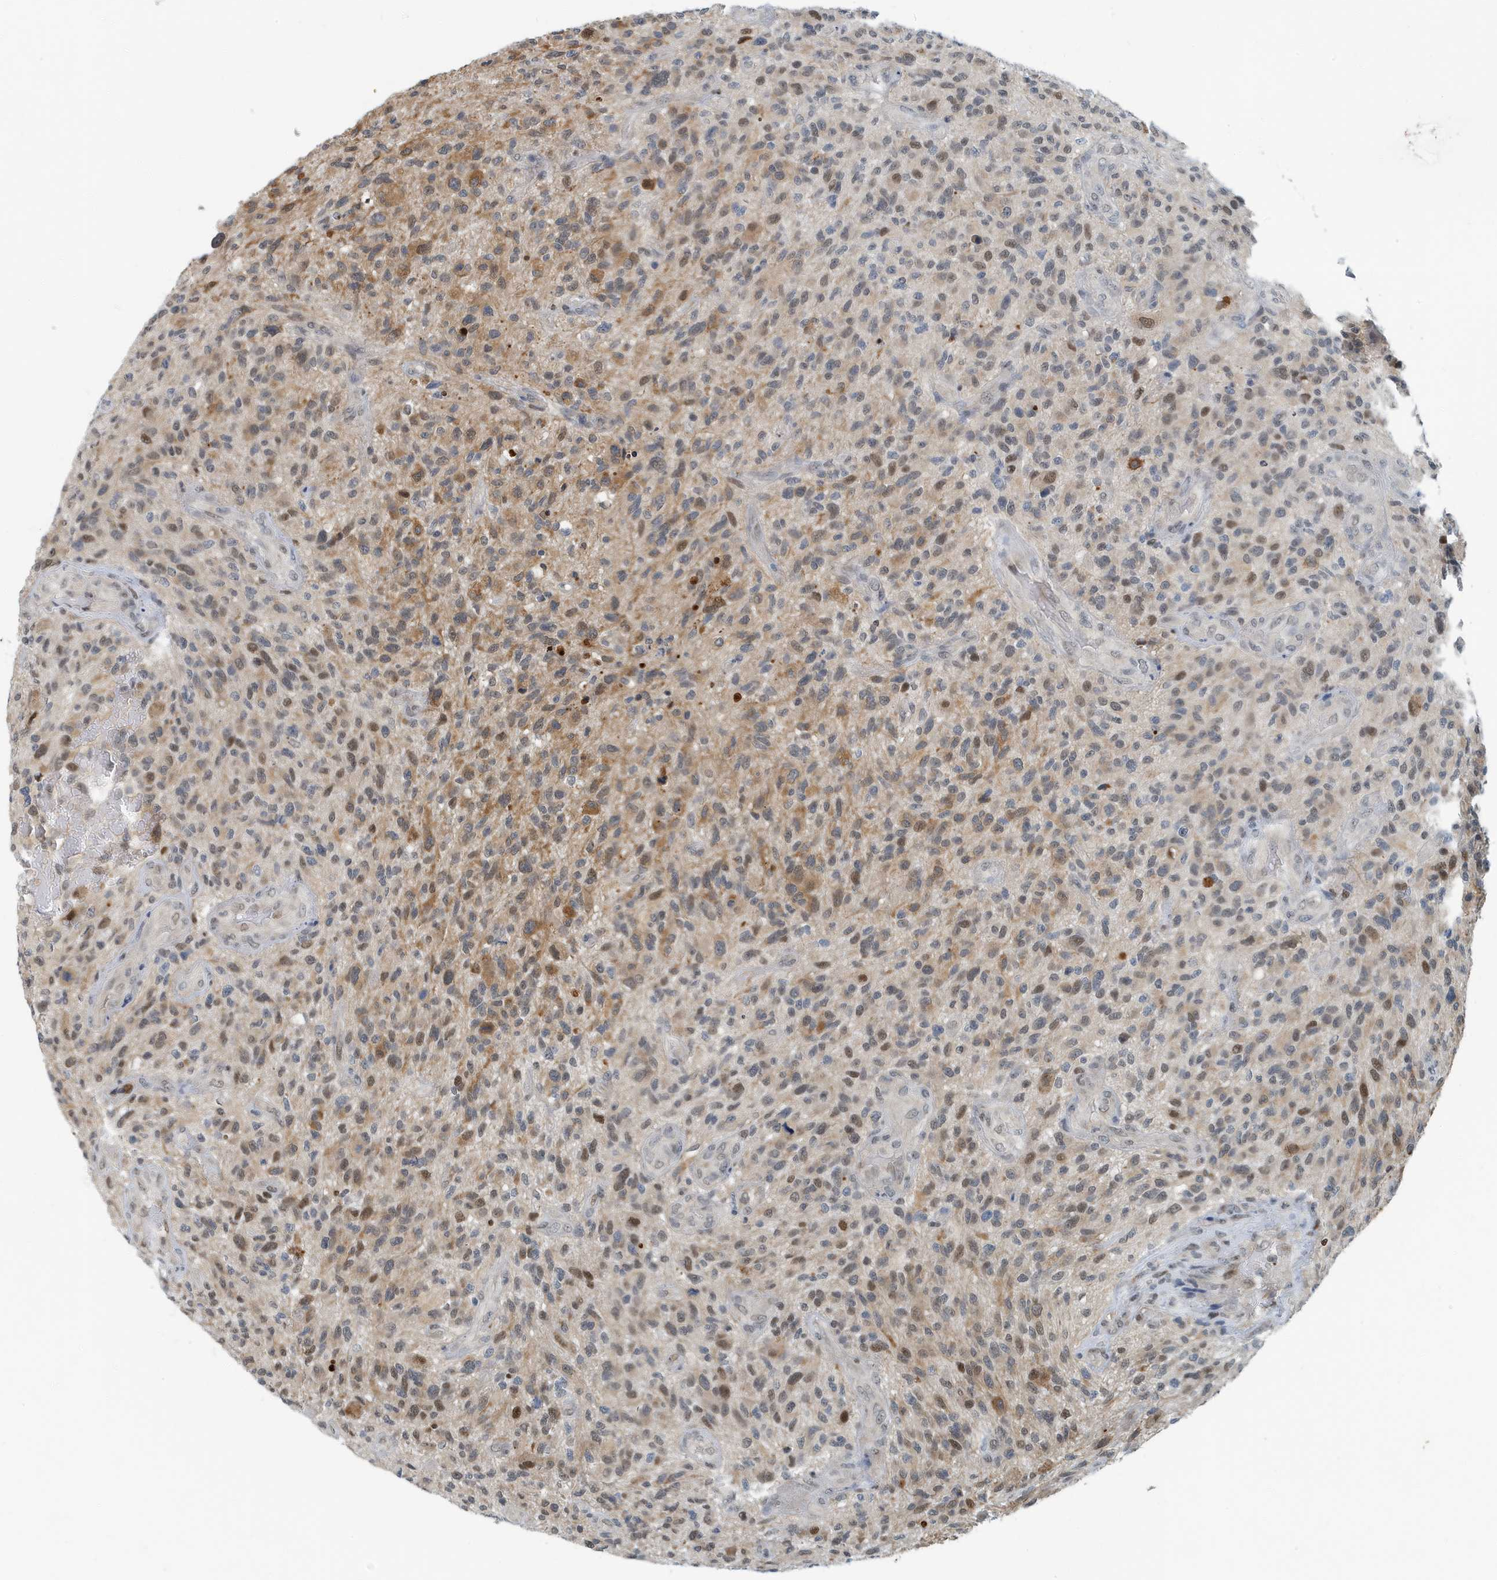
{"staining": {"intensity": "moderate", "quantity": "25%-75%", "location": "cytoplasmic/membranous,nuclear"}, "tissue": "glioma", "cell_type": "Tumor cells", "image_type": "cancer", "snomed": [{"axis": "morphology", "description": "Glioma, malignant, High grade"}, {"axis": "topography", "description": "Brain"}], "caption": "Protein expression analysis of glioma shows moderate cytoplasmic/membranous and nuclear positivity in about 25%-75% of tumor cells. The protein of interest is stained brown, and the nuclei are stained in blue (DAB (3,3'-diaminobenzidine) IHC with brightfield microscopy, high magnification).", "gene": "KIF15", "patient": {"sex": "male", "age": 47}}